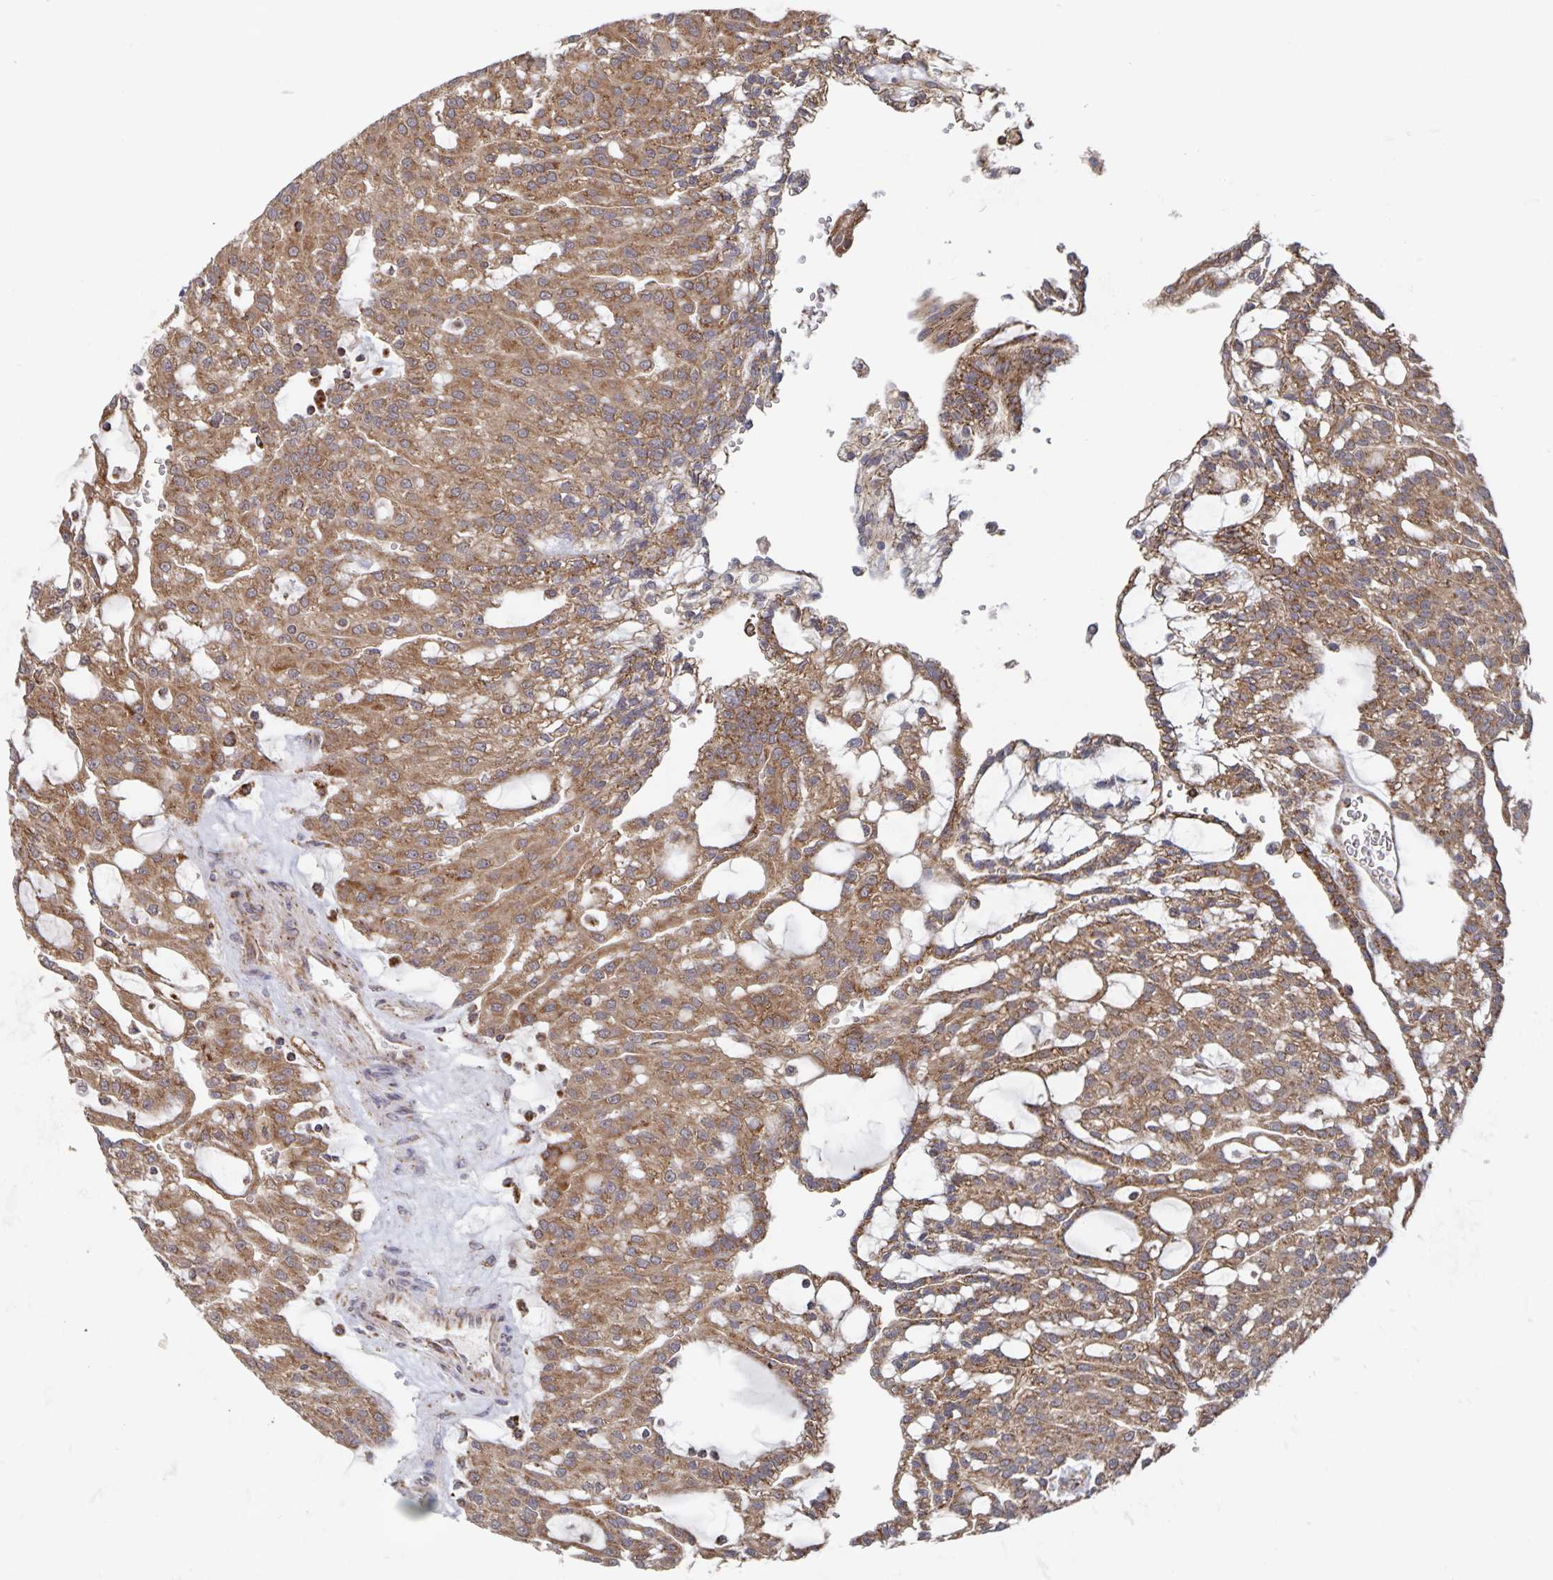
{"staining": {"intensity": "moderate", "quantity": ">75%", "location": "cytoplasmic/membranous"}, "tissue": "renal cancer", "cell_type": "Tumor cells", "image_type": "cancer", "snomed": [{"axis": "morphology", "description": "Adenocarcinoma, NOS"}, {"axis": "topography", "description": "Kidney"}], "caption": "The image reveals staining of renal adenocarcinoma, revealing moderate cytoplasmic/membranous protein positivity (brown color) within tumor cells.", "gene": "ACACA", "patient": {"sex": "male", "age": 63}}